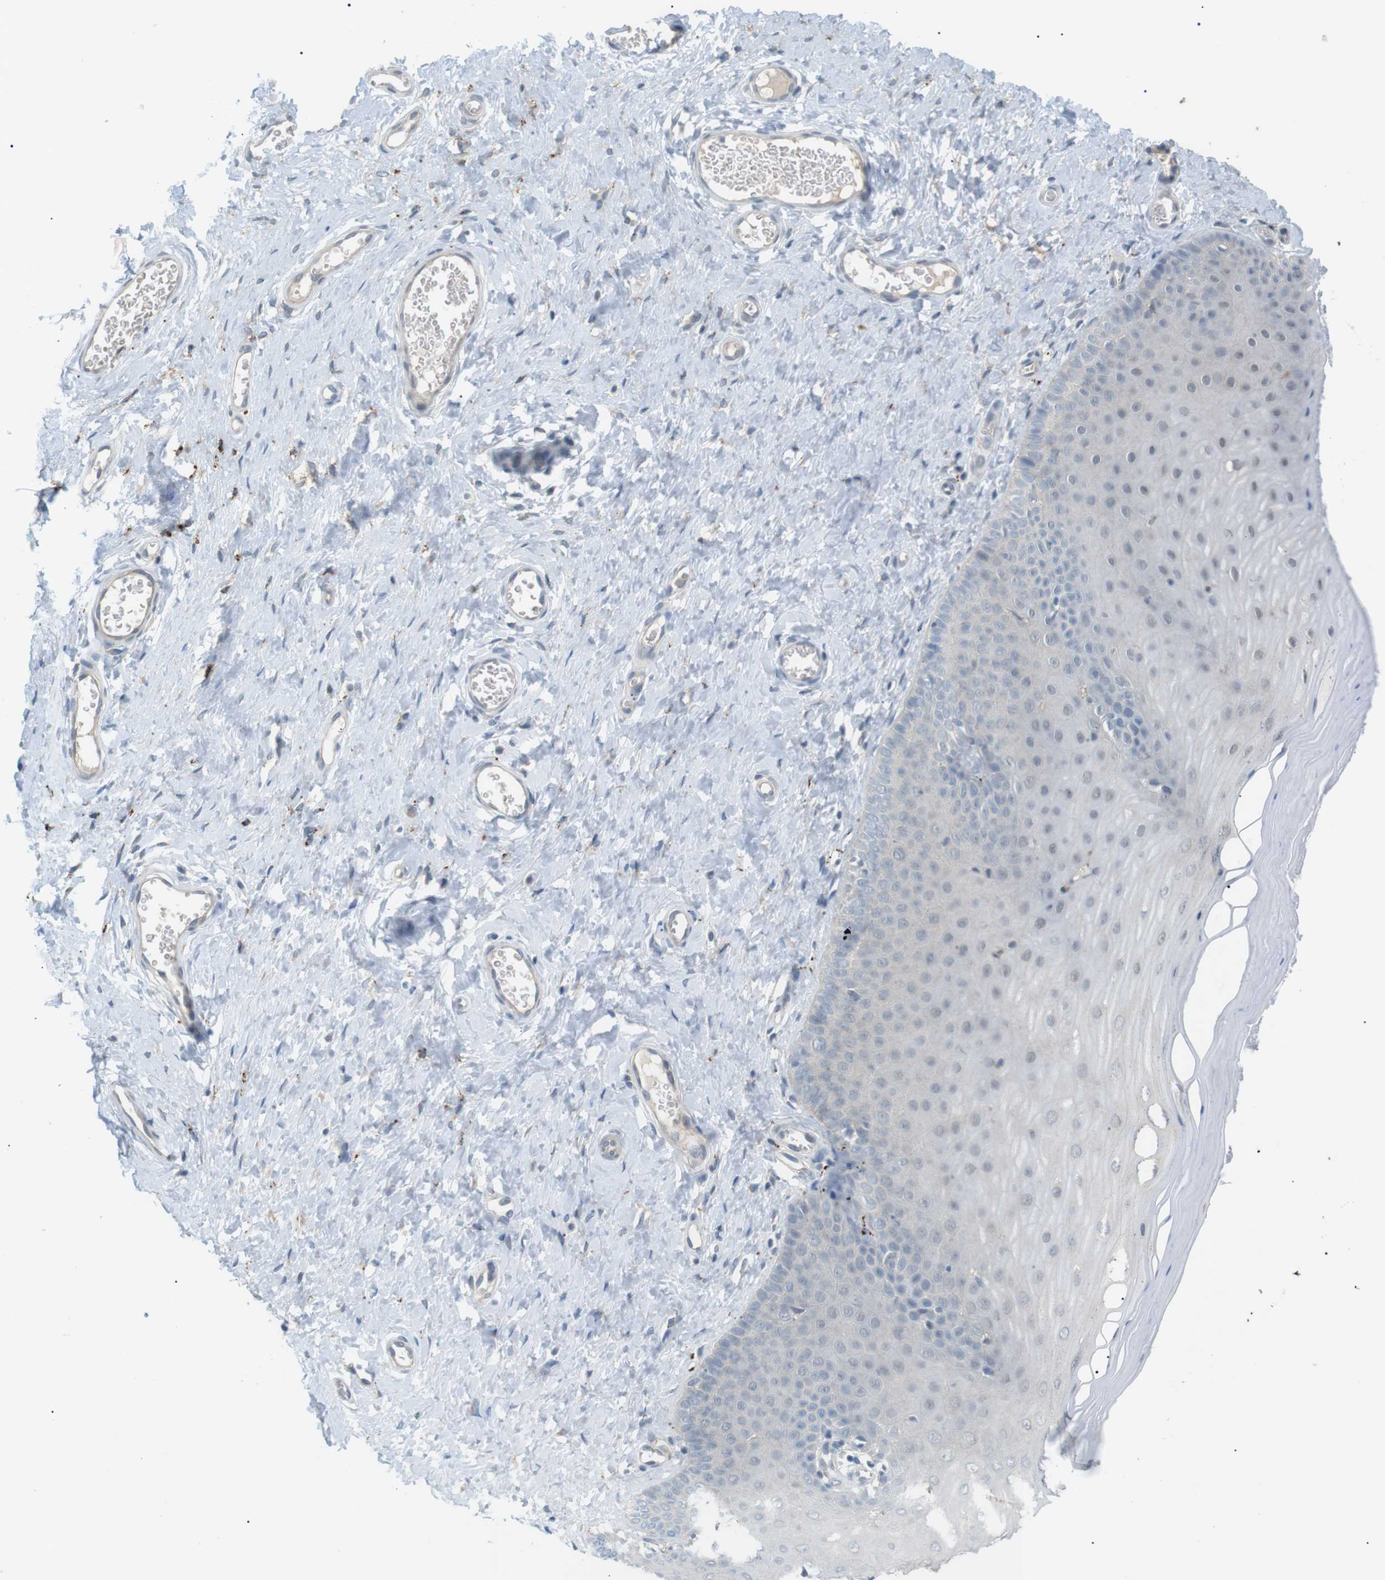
{"staining": {"intensity": "negative", "quantity": "none", "location": "none"}, "tissue": "cervix", "cell_type": "Glandular cells", "image_type": "normal", "snomed": [{"axis": "morphology", "description": "Normal tissue, NOS"}, {"axis": "topography", "description": "Cervix"}], "caption": "Immunohistochemistry (IHC) of normal human cervix reveals no positivity in glandular cells. Brightfield microscopy of IHC stained with DAB (3,3'-diaminobenzidine) (brown) and hematoxylin (blue), captured at high magnification.", "gene": "B4GALNT2", "patient": {"sex": "female", "age": 55}}